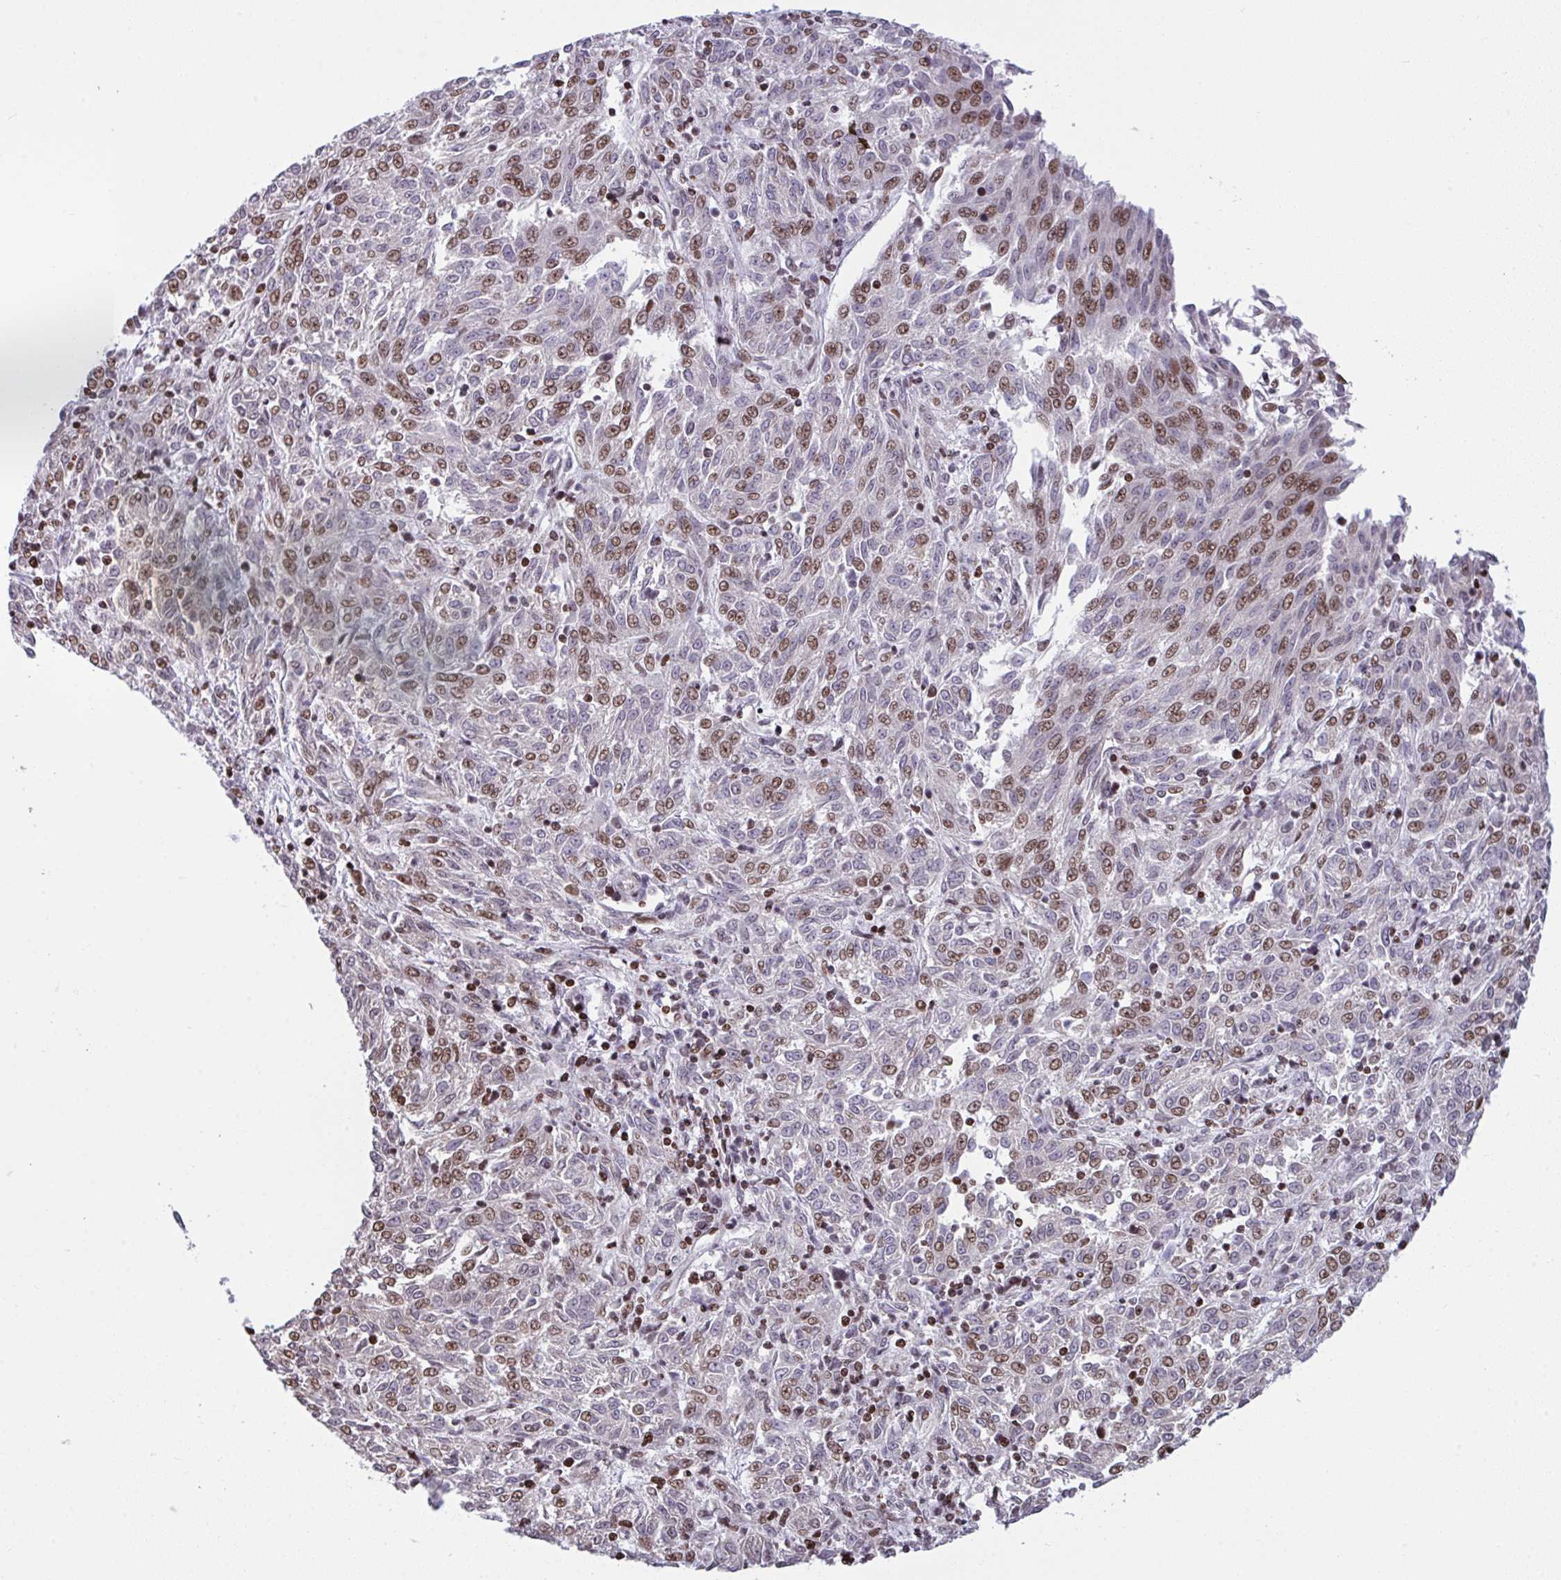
{"staining": {"intensity": "moderate", "quantity": ">75%", "location": "nuclear"}, "tissue": "melanoma", "cell_type": "Tumor cells", "image_type": "cancer", "snomed": [{"axis": "morphology", "description": "Malignant melanoma, NOS"}, {"axis": "topography", "description": "Skin"}], "caption": "High-magnification brightfield microscopy of malignant melanoma stained with DAB (3,3'-diaminobenzidine) (brown) and counterstained with hematoxylin (blue). tumor cells exhibit moderate nuclear positivity is appreciated in about>75% of cells.", "gene": "RAPGEF5", "patient": {"sex": "female", "age": 72}}